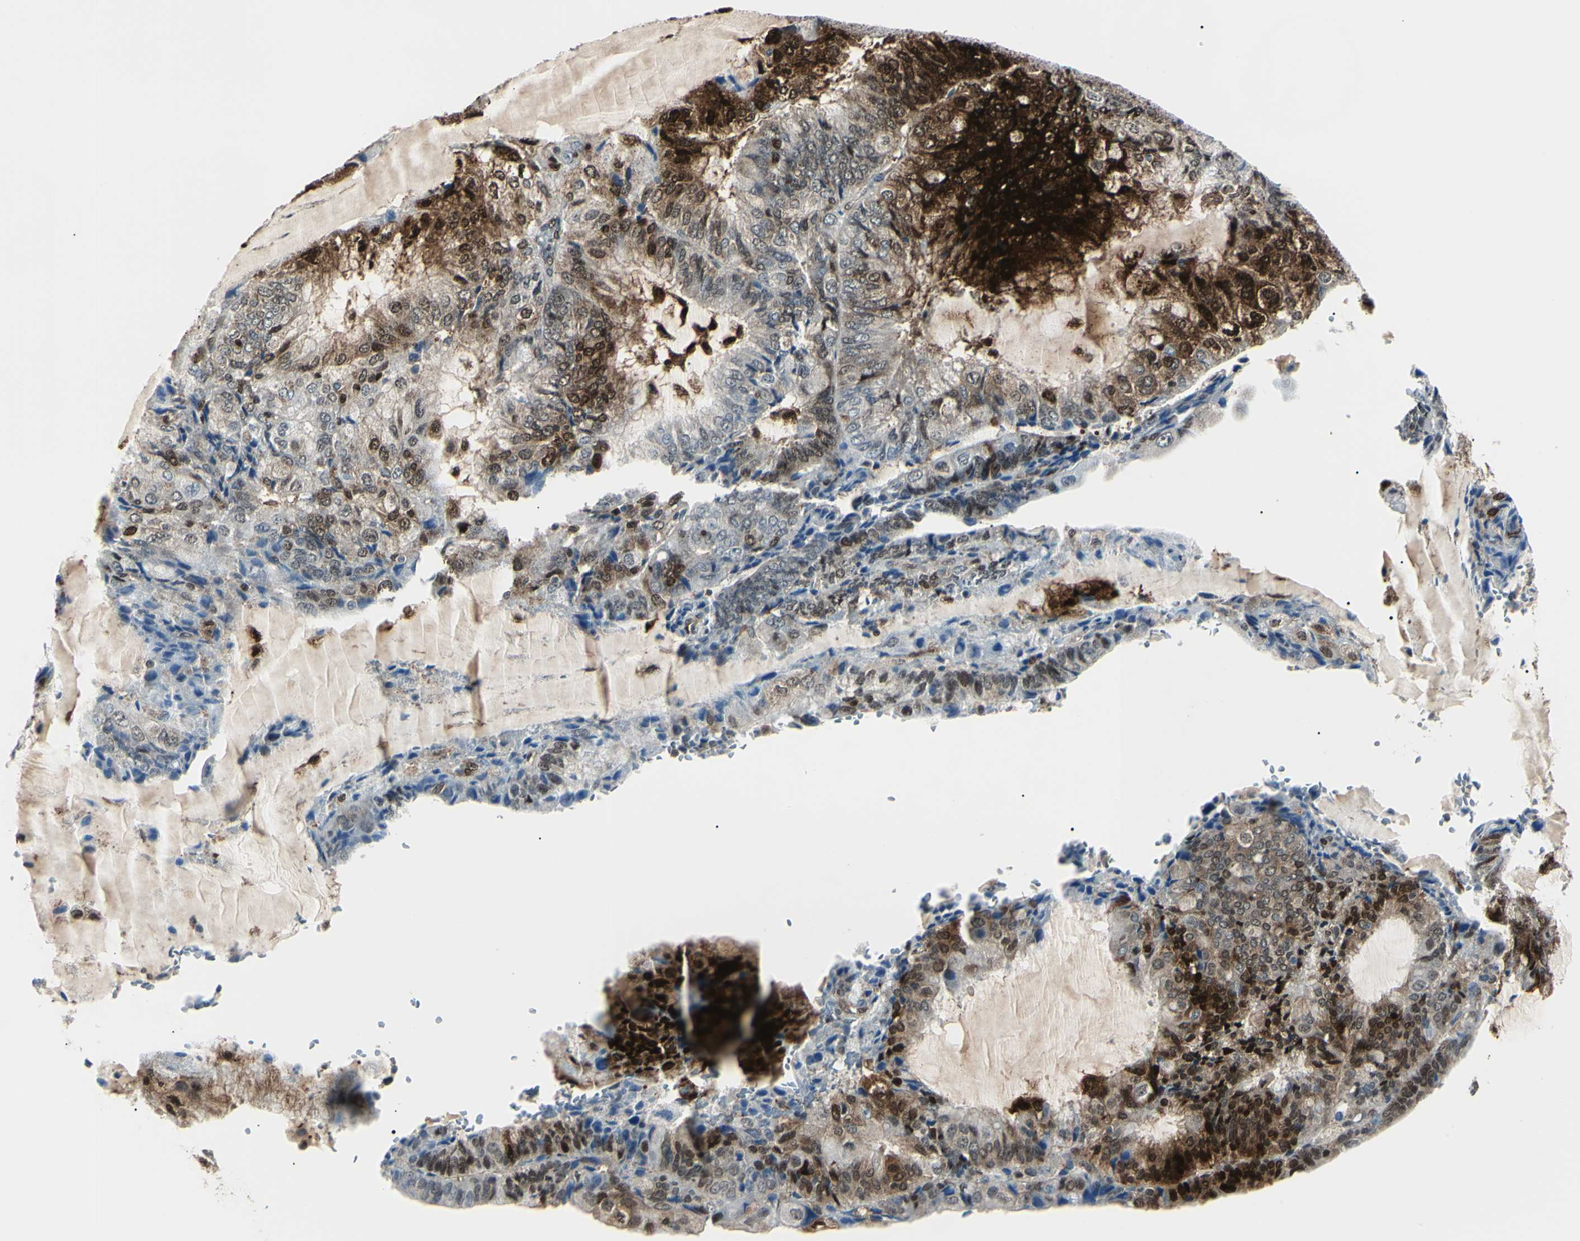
{"staining": {"intensity": "moderate", "quantity": "25%-75%", "location": "cytoplasmic/membranous,nuclear"}, "tissue": "endometrial cancer", "cell_type": "Tumor cells", "image_type": "cancer", "snomed": [{"axis": "morphology", "description": "Adenocarcinoma, NOS"}, {"axis": "topography", "description": "Endometrium"}], "caption": "IHC histopathology image of neoplastic tissue: human endometrial adenocarcinoma stained using IHC demonstrates medium levels of moderate protein expression localized specifically in the cytoplasmic/membranous and nuclear of tumor cells, appearing as a cytoplasmic/membranous and nuclear brown color.", "gene": "PGK1", "patient": {"sex": "female", "age": 81}}